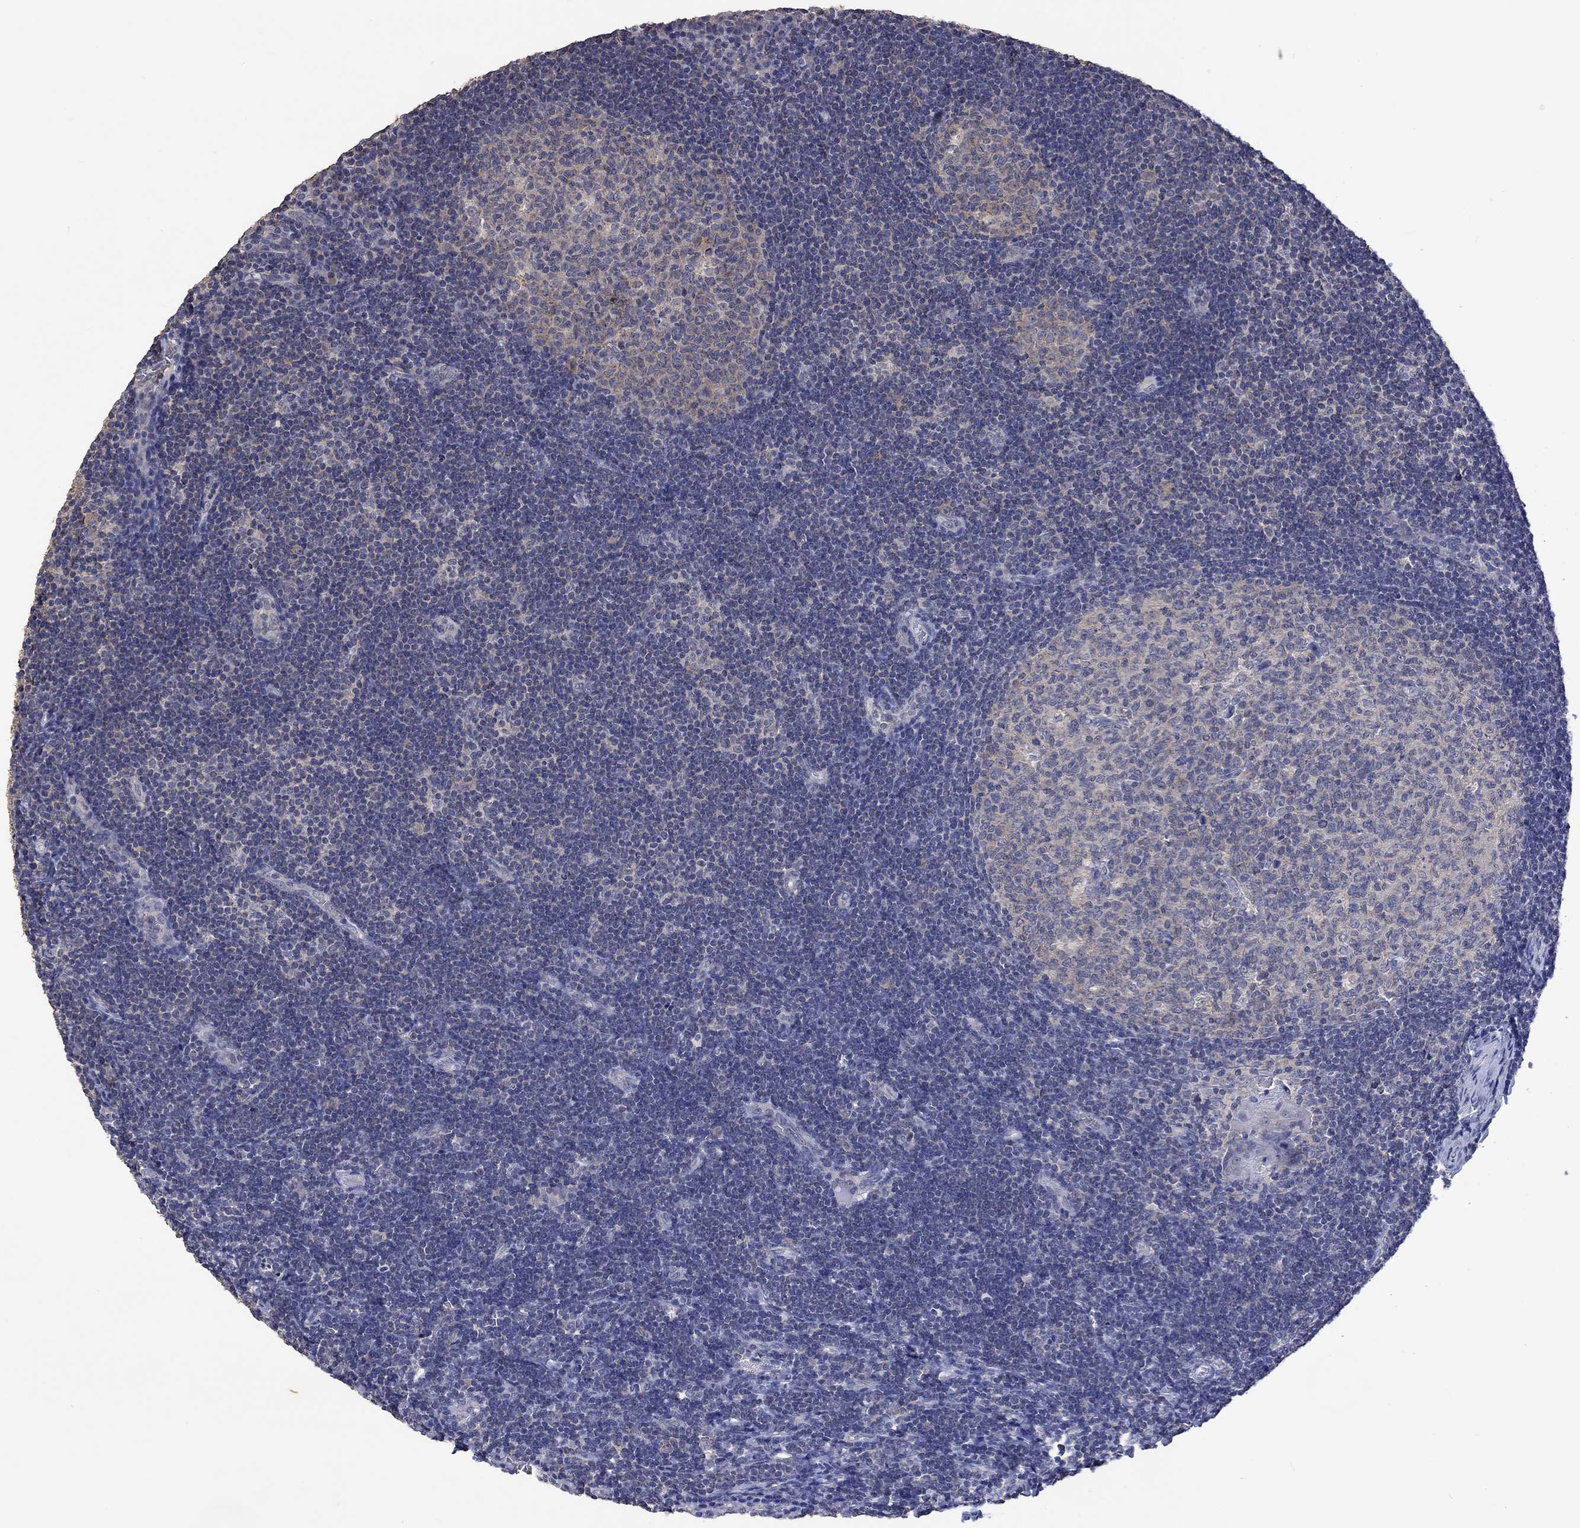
{"staining": {"intensity": "weak", "quantity": "<25%", "location": "cytoplasmic/membranous"}, "tissue": "tonsil", "cell_type": "Germinal center cells", "image_type": "normal", "snomed": [{"axis": "morphology", "description": "Normal tissue, NOS"}, {"axis": "topography", "description": "Tonsil"}], "caption": "This photomicrograph is of unremarkable tonsil stained with immunohistochemistry to label a protein in brown with the nuclei are counter-stained blue. There is no expression in germinal center cells. The staining is performed using DAB (3,3'-diaminobenzidine) brown chromogen with nuclei counter-stained in using hematoxylin.", "gene": "PTPN20", "patient": {"sex": "female", "age": 13}}